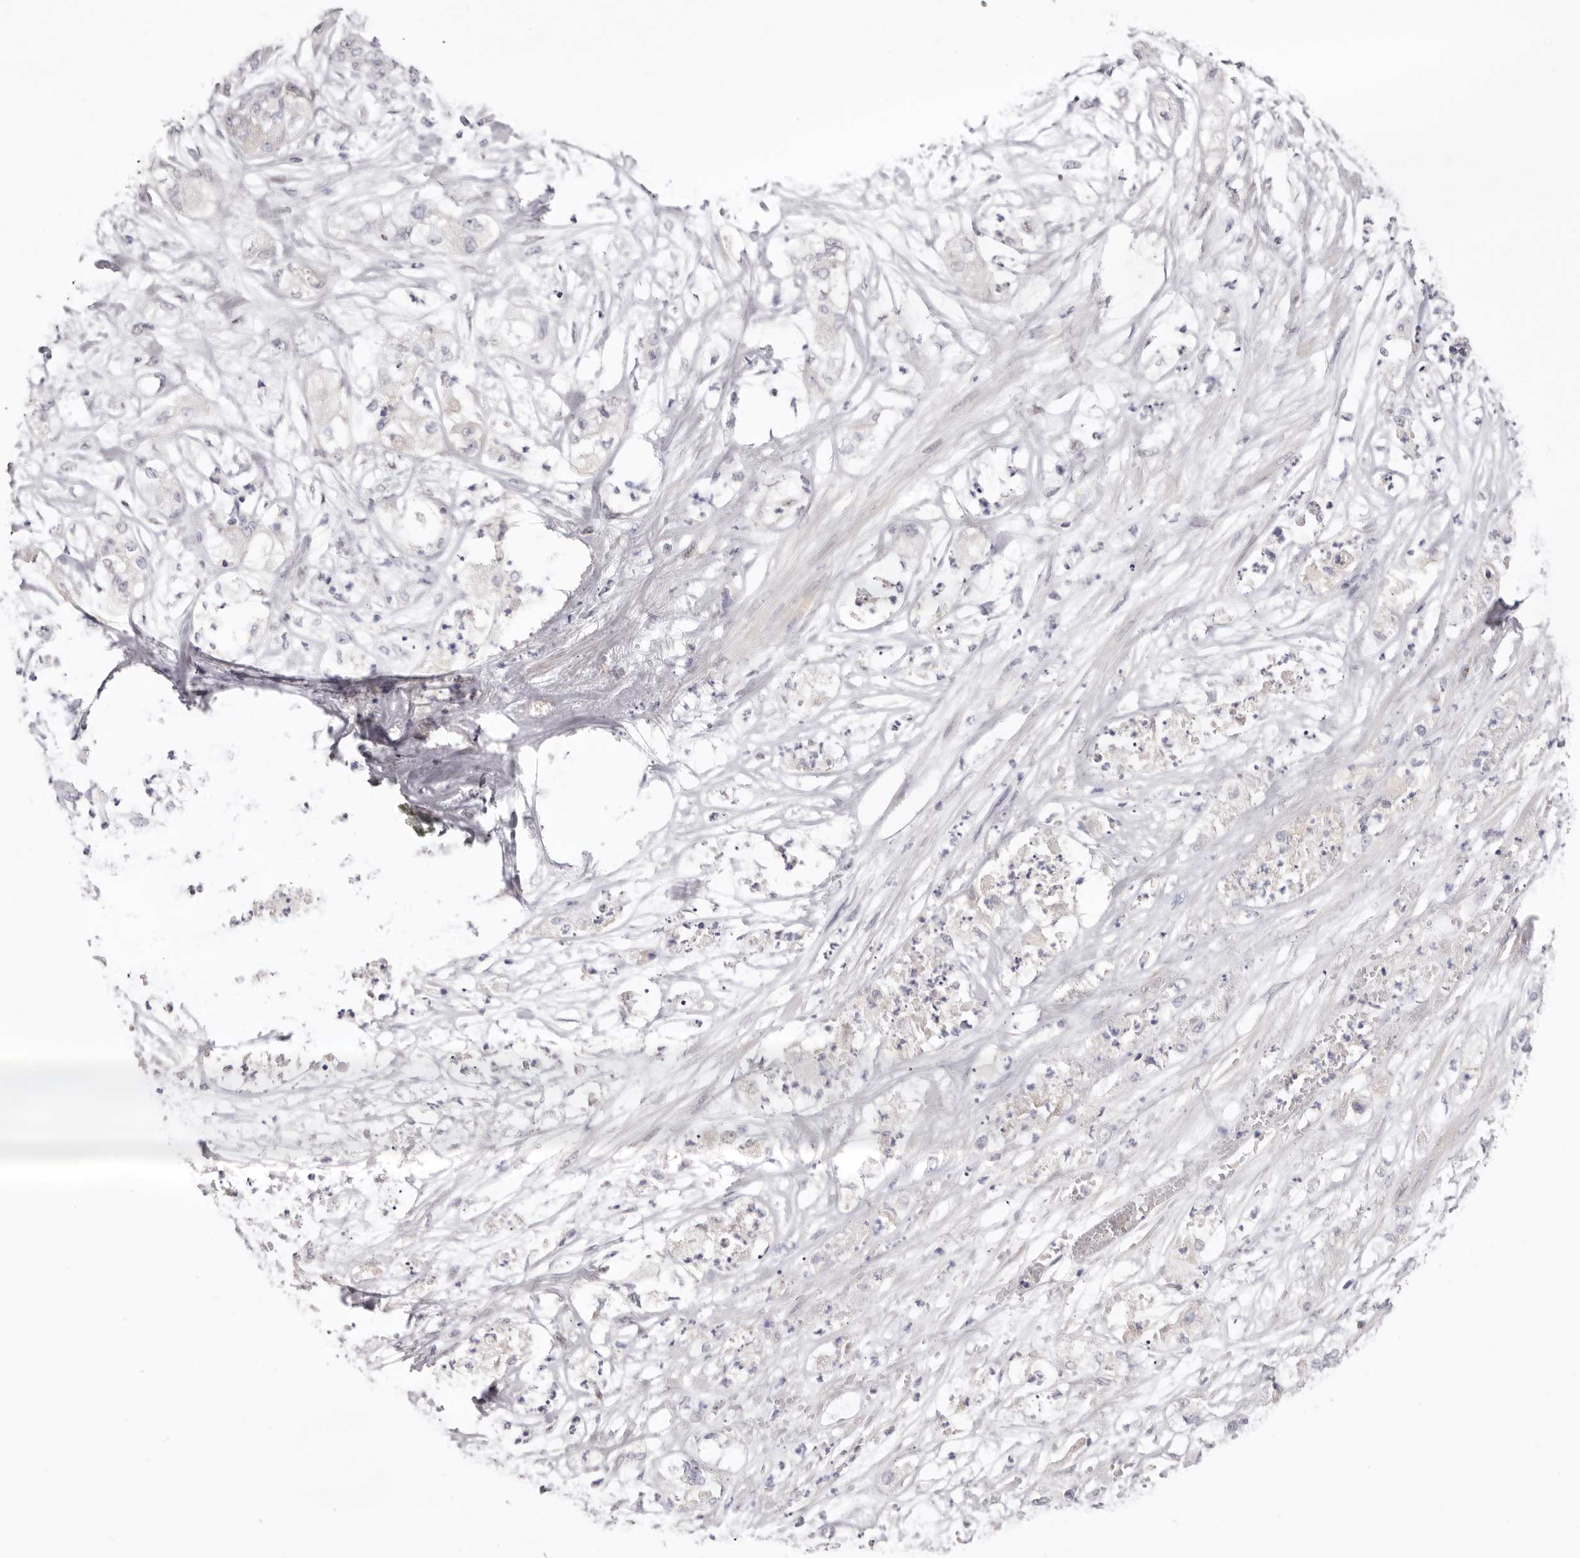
{"staining": {"intensity": "negative", "quantity": "none", "location": "none"}, "tissue": "pancreatic cancer", "cell_type": "Tumor cells", "image_type": "cancer", "snomed": [{"axis": "morphology", "description": "Adenocarcinoma, NOS"}, {"axis": "topography", "description": "Pancreas"}], "caption": "Immunohistochemistry (IHC) of pancreatic cancer demonstrates no positivity in tumor cells.", "gene": "LMLN", "patient": {"sex": "female", "age": 78}}